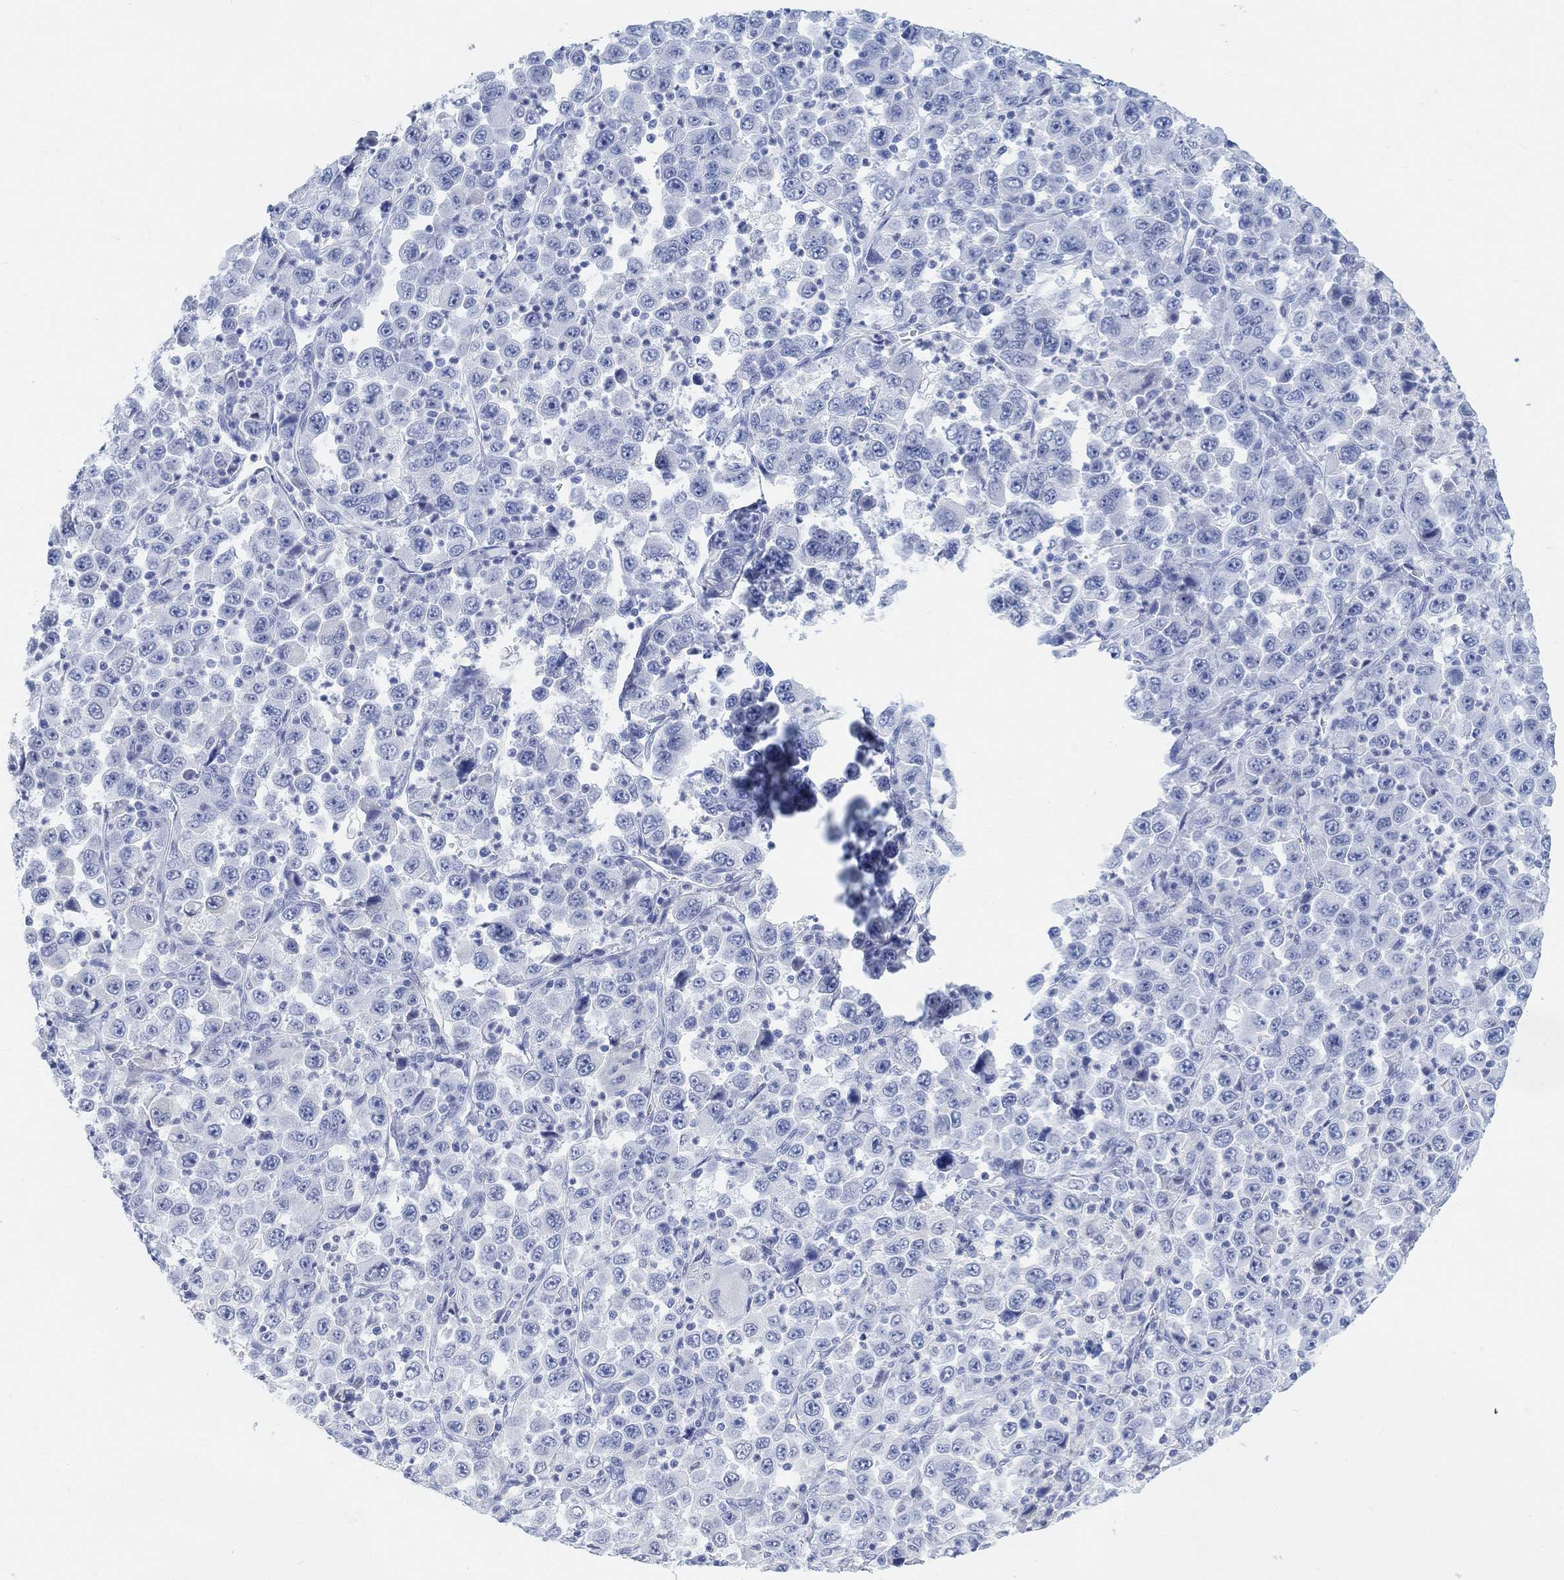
{"staining": {"intensity": "negative", "quantity": "none", "location": "none"}, "tissue": "stomach cancer", "cell_type": "Tumor cells", "image_type": "cancer", "snomed": [{"axis": "morphology", "description": "Normal tissue, NOS"}, {"axis": "morphology", "description": "Adenocarcinoma, NOS"}, {"axis": "topography", "description": "Stomach, upper"}, {"axis": "topography", "description": "Stomach"}], "caption": "IHC image of neoplastic tissue: stomach cancer (adenocarcinoma) stained with DAB shows no significant protein expression in tumor cells.", "gene": "ENO4", "patient": {"sex": "male", "age": 59}}